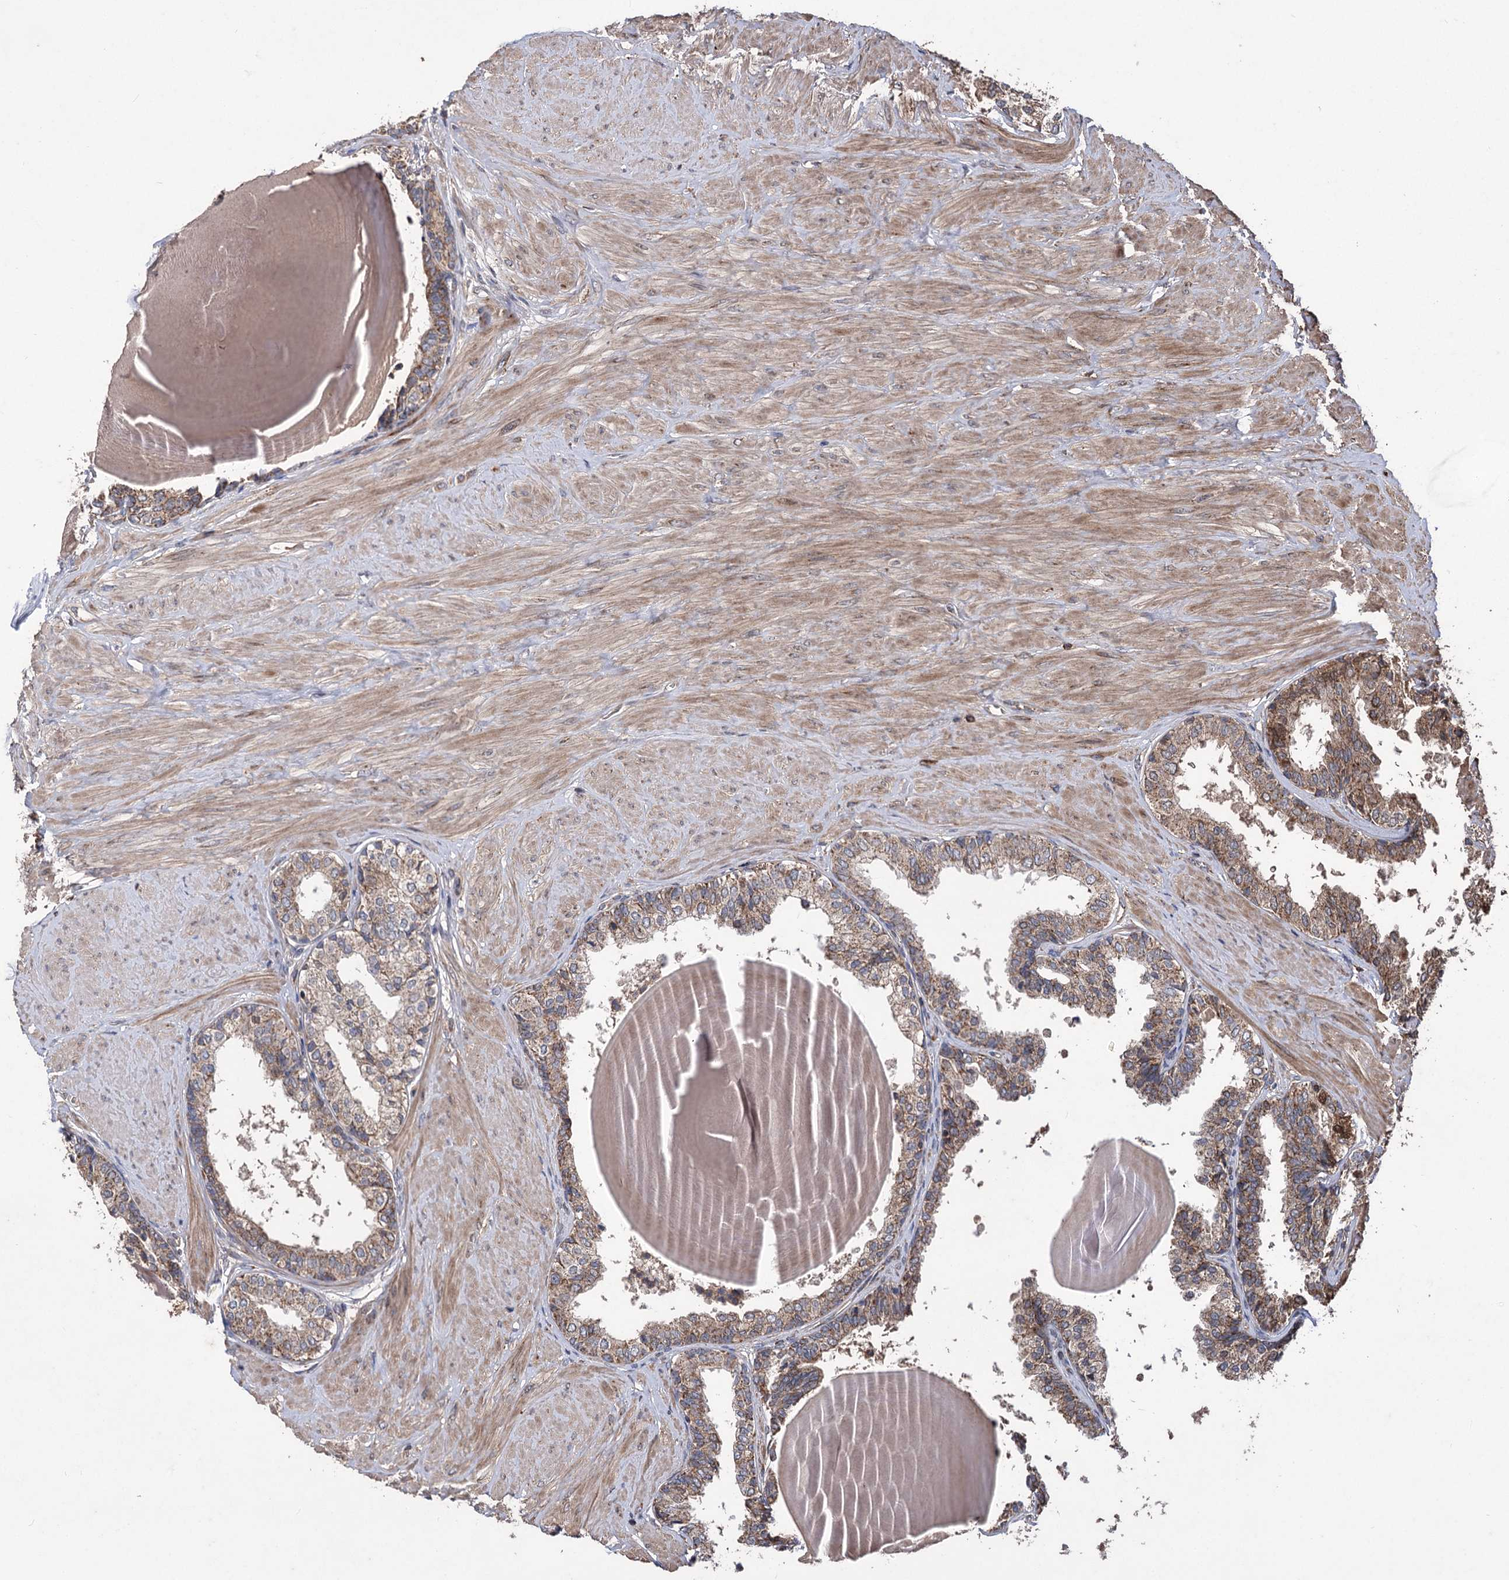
{"staining": {"intensity": "moderate", "quantity": ">75%", "location": "cytoplasmic/membranous"}, "tissue": "prostate", "cell_type": "Glandular cells", "image_type": "normal", "snomed": [{"axis": "morphology", "description": "Normal tissue, NOS"}, {"axis": "topography", "description": "Prostate"}], "caption": "Moderate cytoplasmic/membranous protein expression is seen in approximately >75% of glandular cells in prostate.", "gene": "RASSF3", "patient": {"sex": "male", "age": 48}}